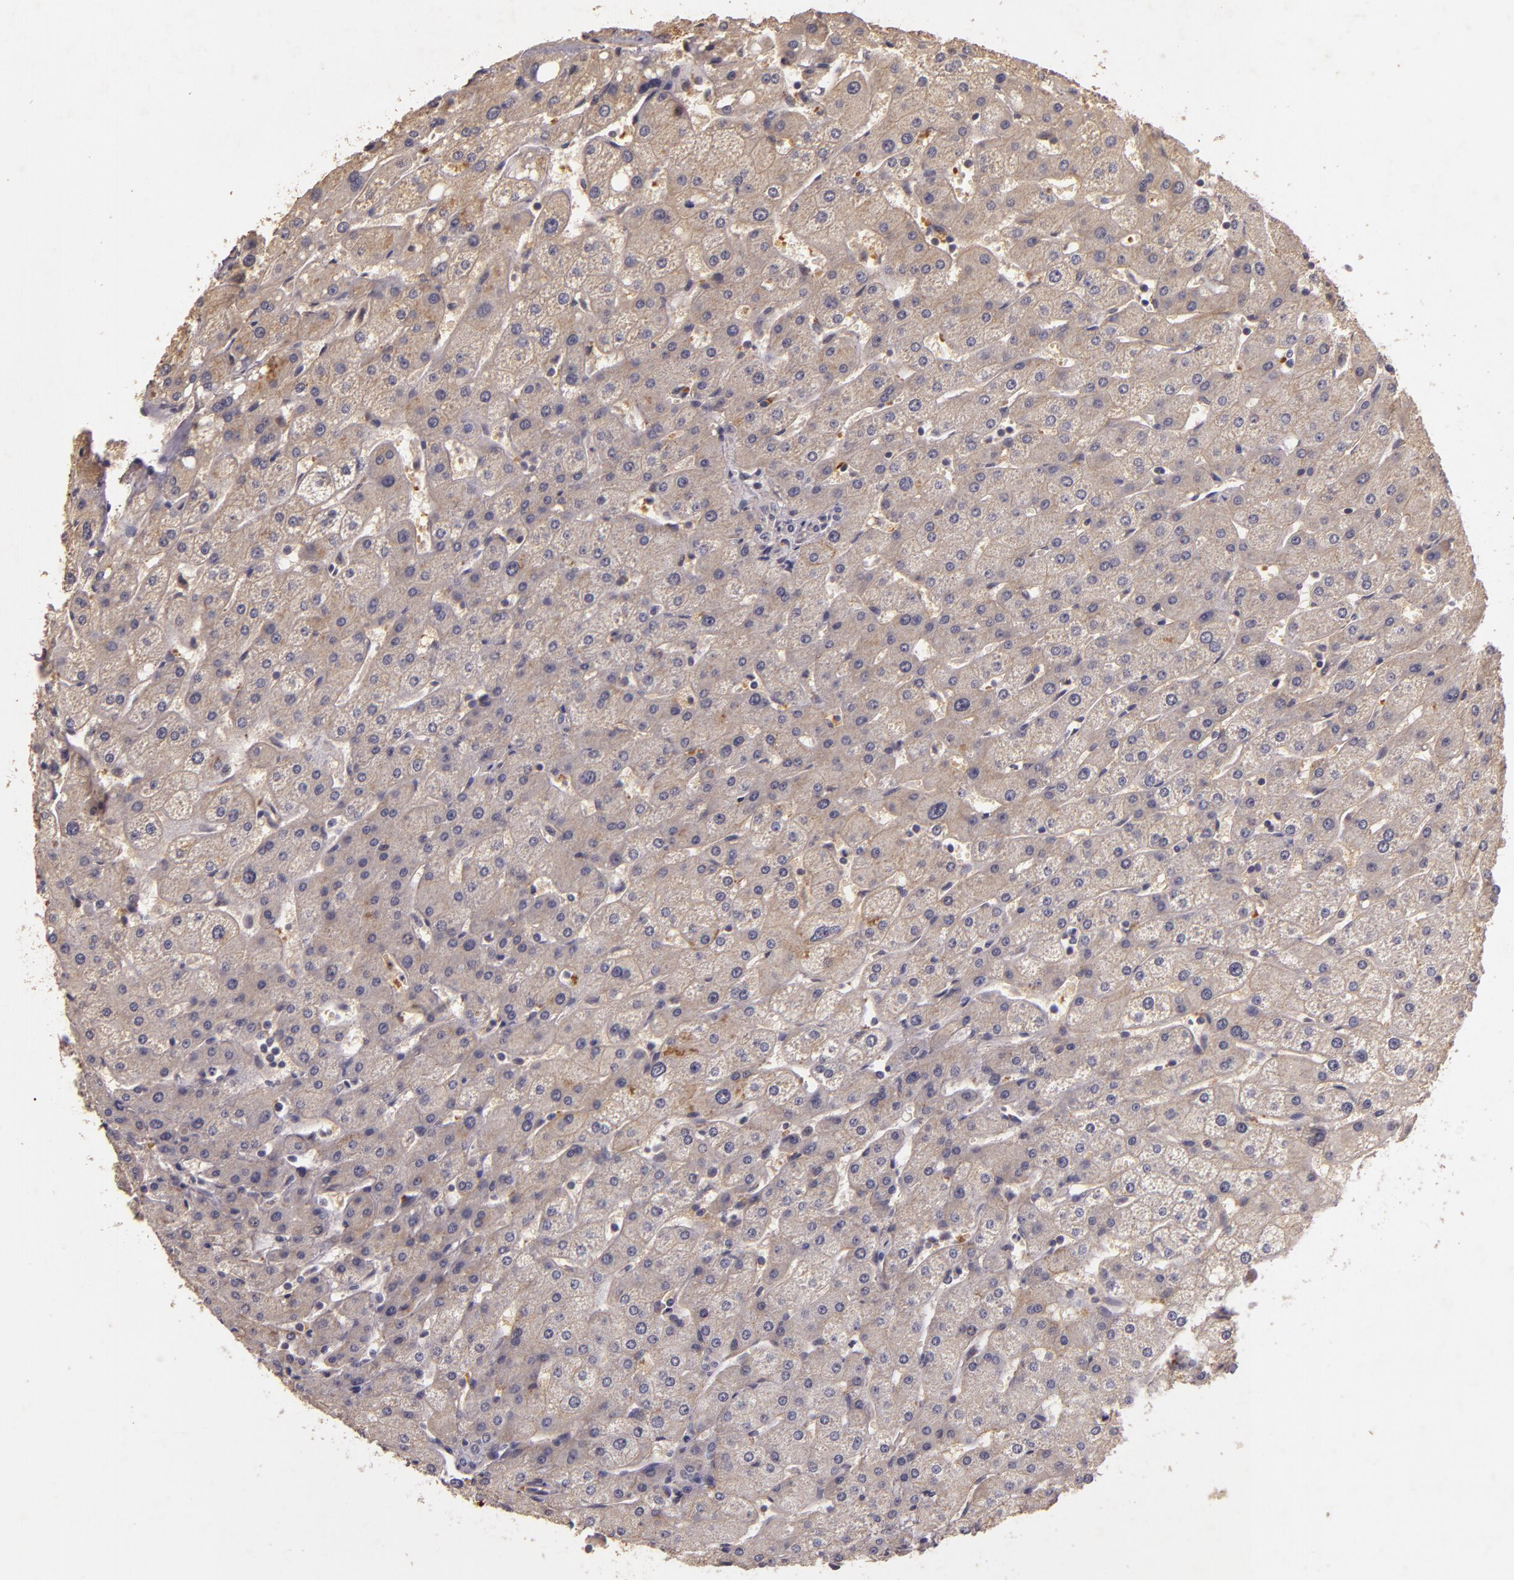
{"staining": {"intensity": "negative", "quantity": "none", "location": "none"}, "tissue": "liver", "cell_type": "Cholangiocytes", "image_type": "normal", "snomed": [{"axis": "morphology", "description": "Normal tissue, NOS"}, {"axis": "topography", "description": "Liver"}], "caption": "The micrograph displays no staining of cholangiocytes in benign liver.", "gene": "TFF1", "patient": {"sex": "male", "age": 67}}